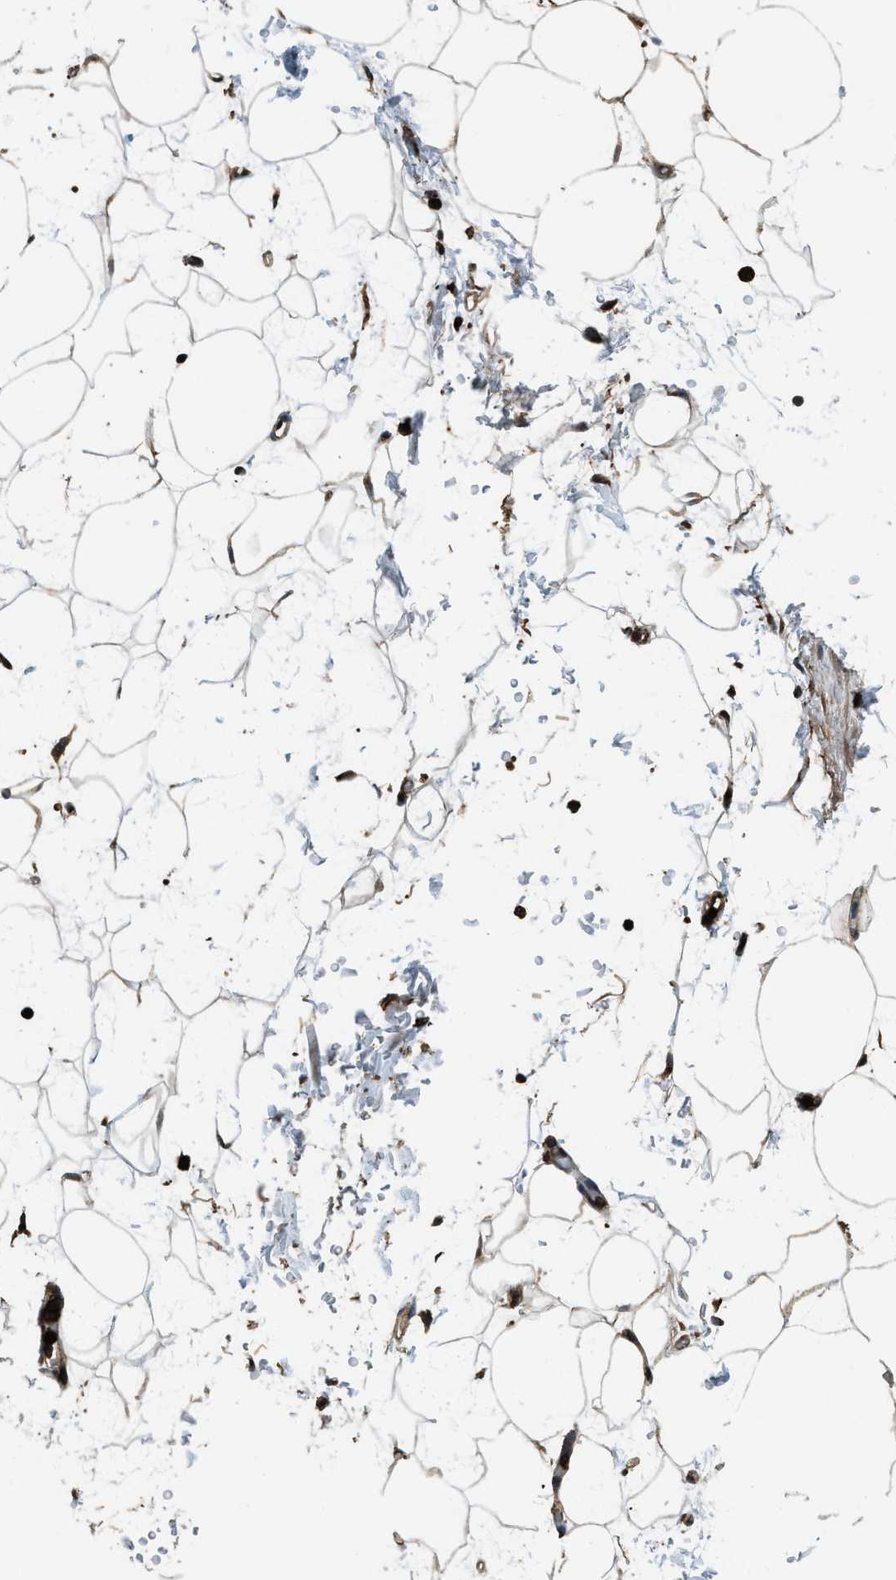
{"staining": {"intensity": "strong", "quantity": ">75%", "location": "cytoplasmic/membranous"}, "tissue": "adipose tissue", "cell_type": "Adipocytes", "image_type": "normal", "snomed": [{"axis": "morphology", "description": "Normal tissue, NOS"}, {"axis": "topography", "description": "Soft tissue"}], "caption": "Strong cytoplasmic/membranous positivity is present in approximately >75% of adipocytes in unremarkable adipose tissue.", "gene": "SNX30", "patient": {"sex": "male", "age": 72}}